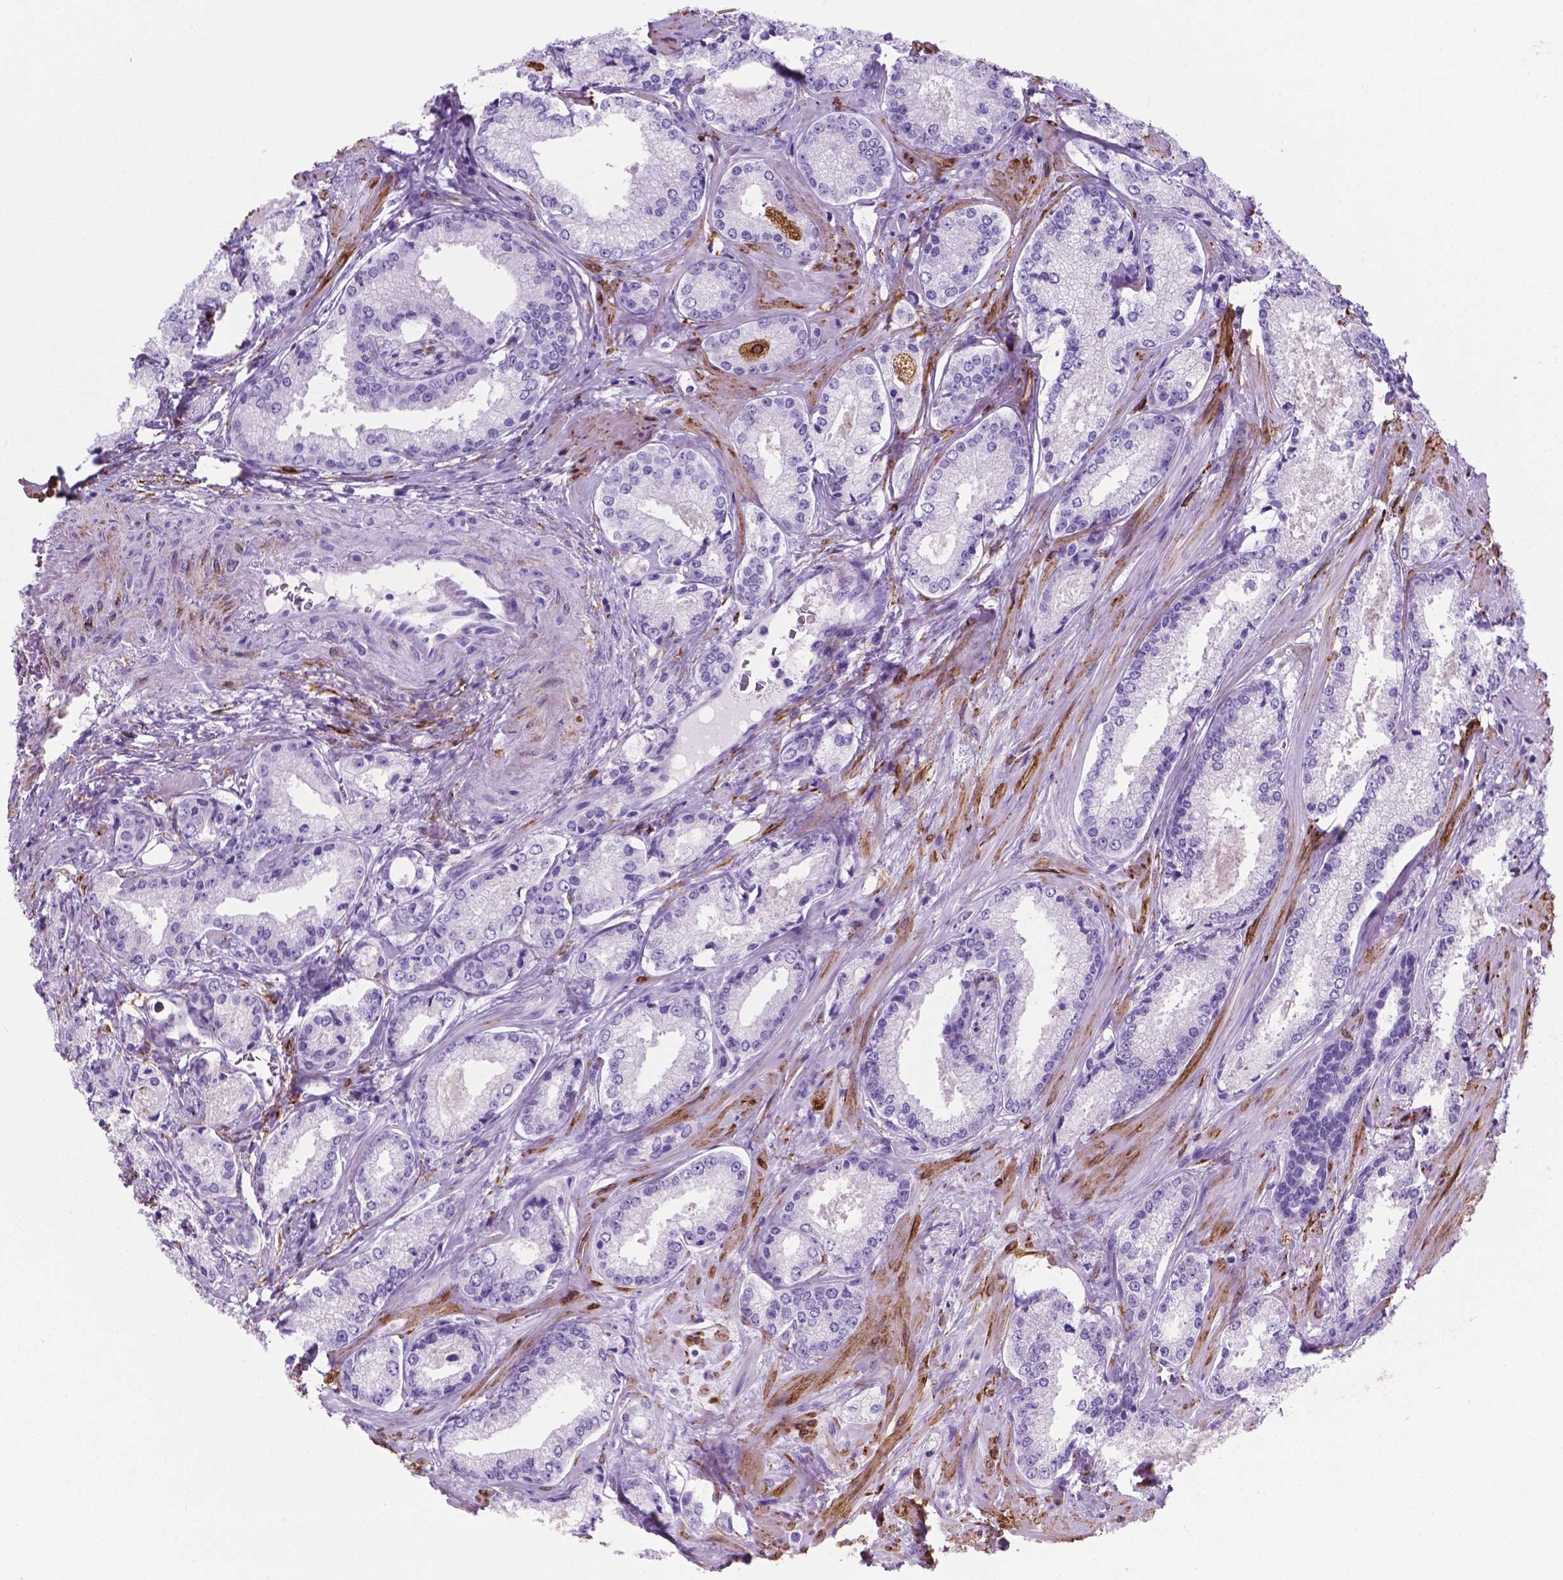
{"staining": {"intensity": "negative", "quantity": "none", "location": "none"}, "tissue": "prostate cancer", "cell_type": "Tumor cells", "image_type": "cancer", "snomed": [{"axis": "morphology", "description": "Adenocarcinoma, Low grade"}, {"axis": "topography", "description": "Prostate"}], "caption": "DAB immunohistochemical staining of prostate cancer (low-grade adenocarcinoma) shows no significant staining in tumor cells.", "gene": "MACF1", "patient": {"sex": "male", "age": 56}}